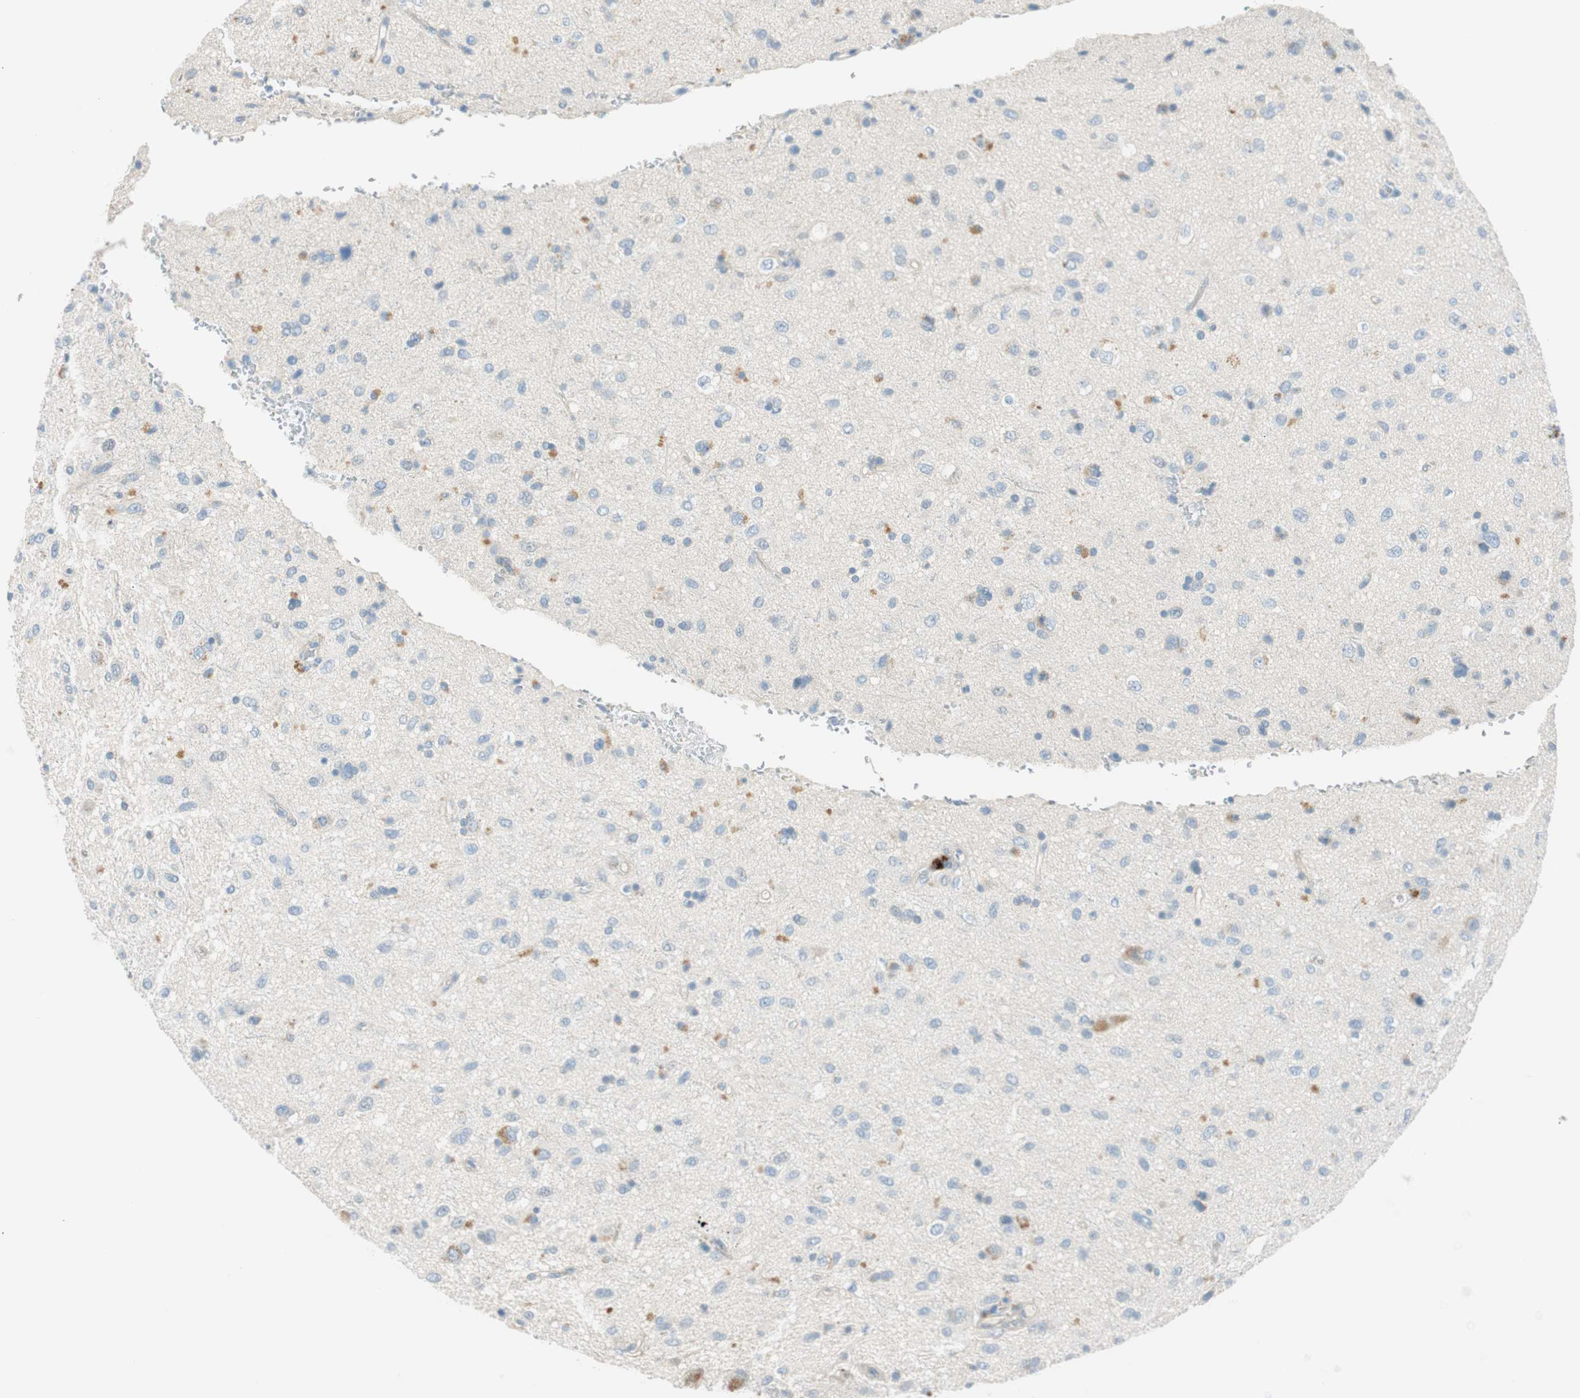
{"staining": {"intensity": "negative", "quantity": "none", "location": "none"}, "tissue": "glioma", "cell_type": "Tumor cells", "image_type": "cancer", "snomed": [{"axis": "morphology", "description": "Glioma, malignant, Low grade"}, {"axis": "topography", "description": "Brain"}], "caption": "This micrograph is of malignant glioma (low-grade) stained with IHC to label a protein in brown with the nuclei are counter-stained blue. There is no staining in tumor cells.", "gene": "PTTG1", "patient": {"sex": "male", "age": 77}}